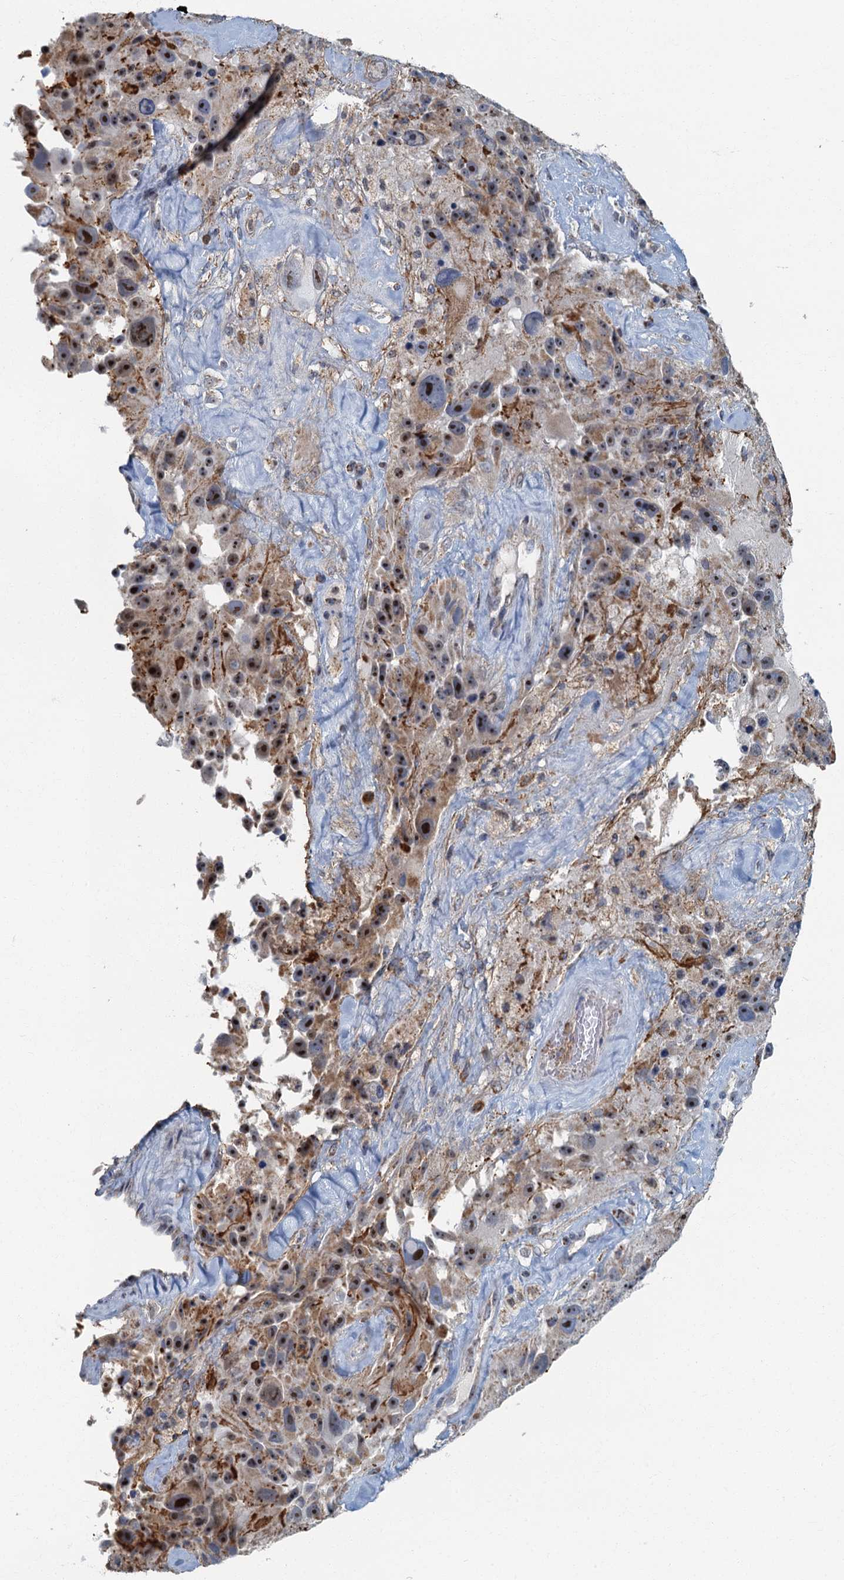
{"staining": {"intensity": "moderate", "quantity": "25%-75%", "location": "nuclear"}, "tissue": "melanoma", "cell_type": "Tumor cells", "image_type": "cancer", "snomed": [{"axis": "morphology", "description": "Malignant melanoma, Metastatic site"}, {"axis": "topography", "description": "Lymph node"}], "caption": "Approximately 25%-75% of tumor cells in melanoma exhibit moderate nuclear protein staining as visualized by brown immunohistochemical staining.", "gene": "RAD9B", "patient": {"sex": "male", "age": 62}}